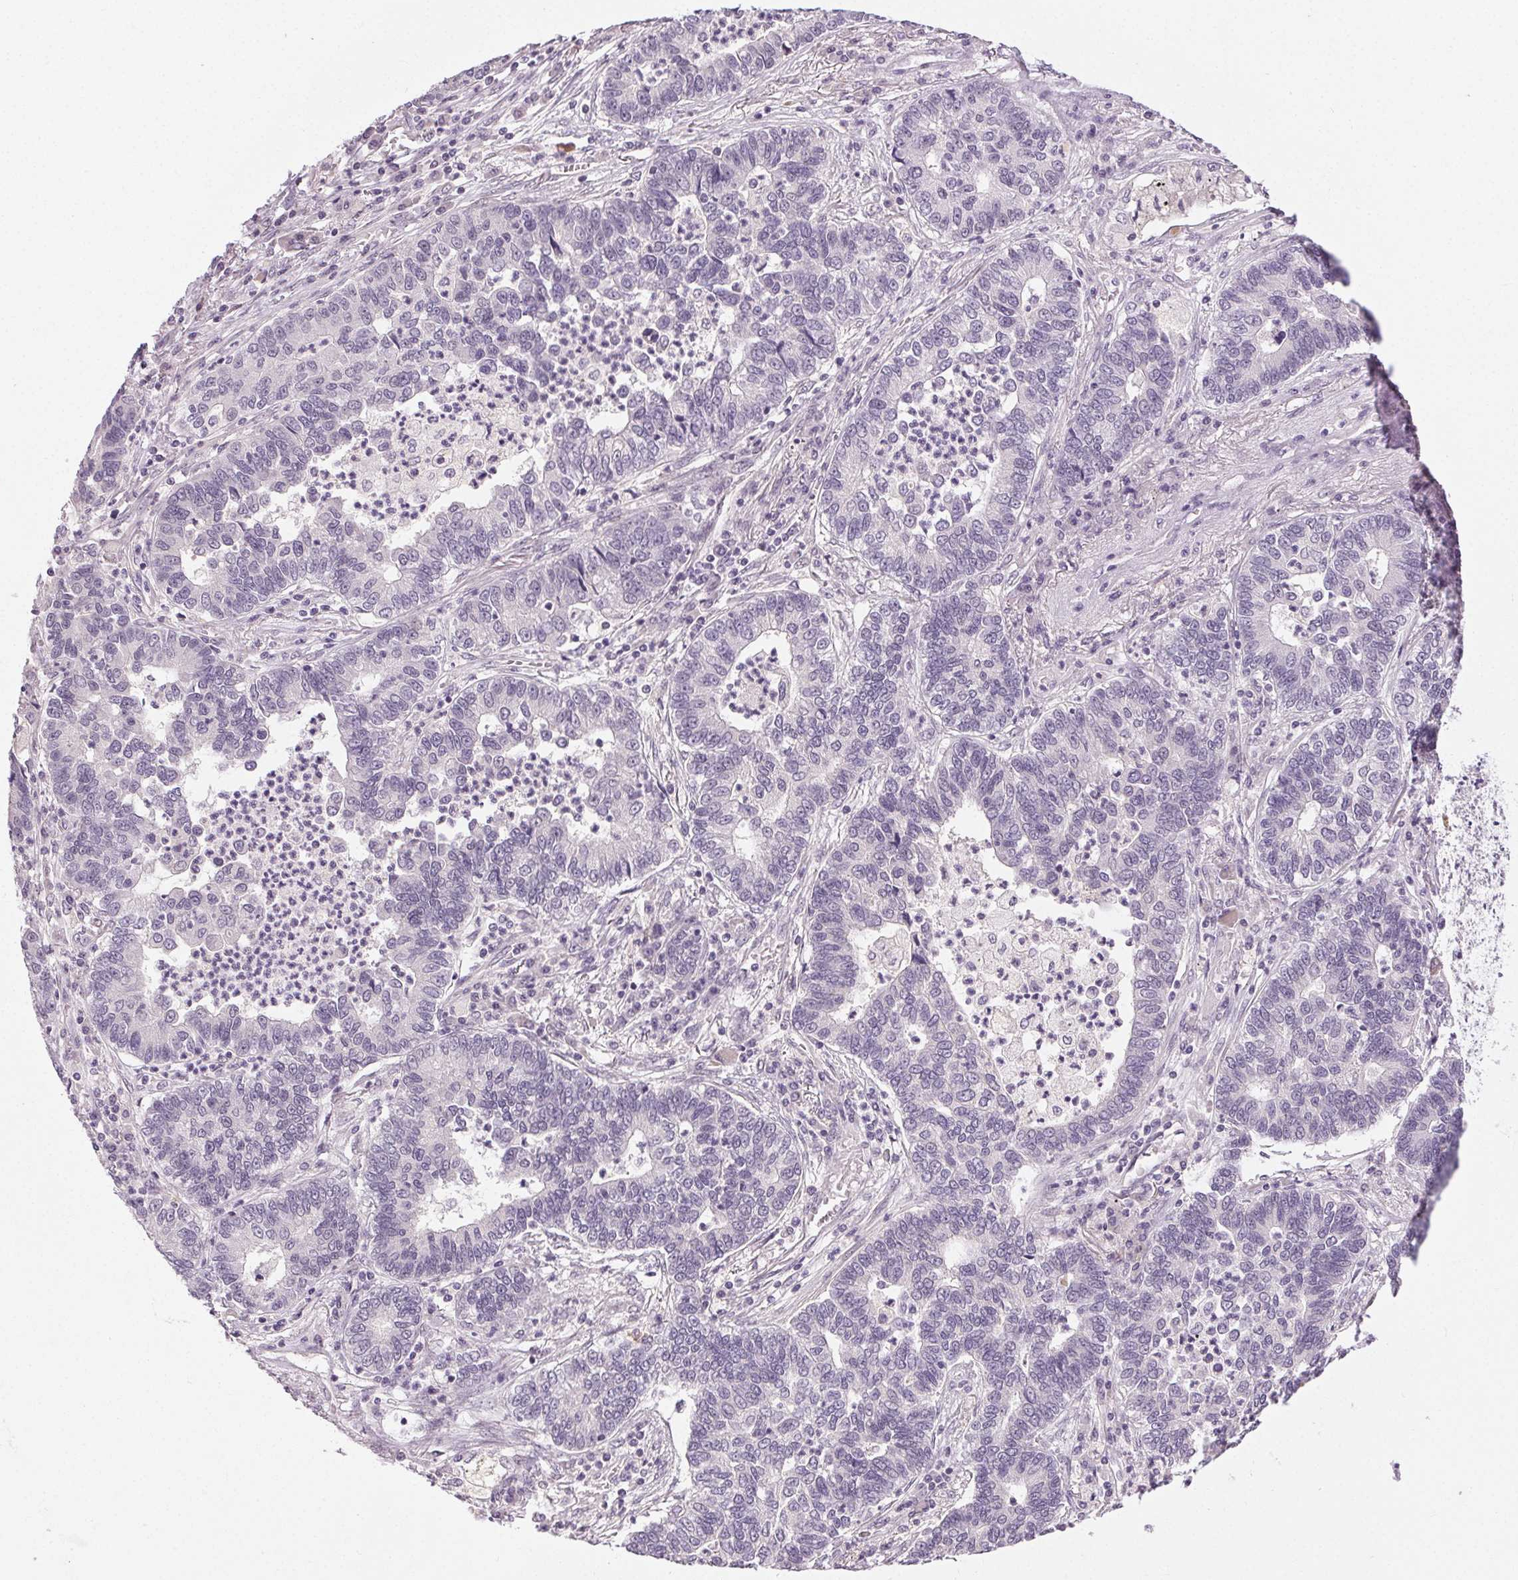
{"staining": {"intensity": "negative", "quantity": "none", "location": "none"}, "tissue": "lung cancer", "cell_type": "Tumor cells", "image_type": "cancer", "snomed": [{"axis": "morphology", "description": "Adenocarcinoma, NOS"}, {"axis": "topography", "description": "Lung"}], "caption": "Lung cancer (adenocarcinoma) was stained to show a protein in brown. There is no significant expression in tumor cells. (DAB immunohistochemistry (IHC) visualized using brightfield microscopy, high magnification).", "gene": "FAM168A", "patient": {"sex": "female", "age": 57}}